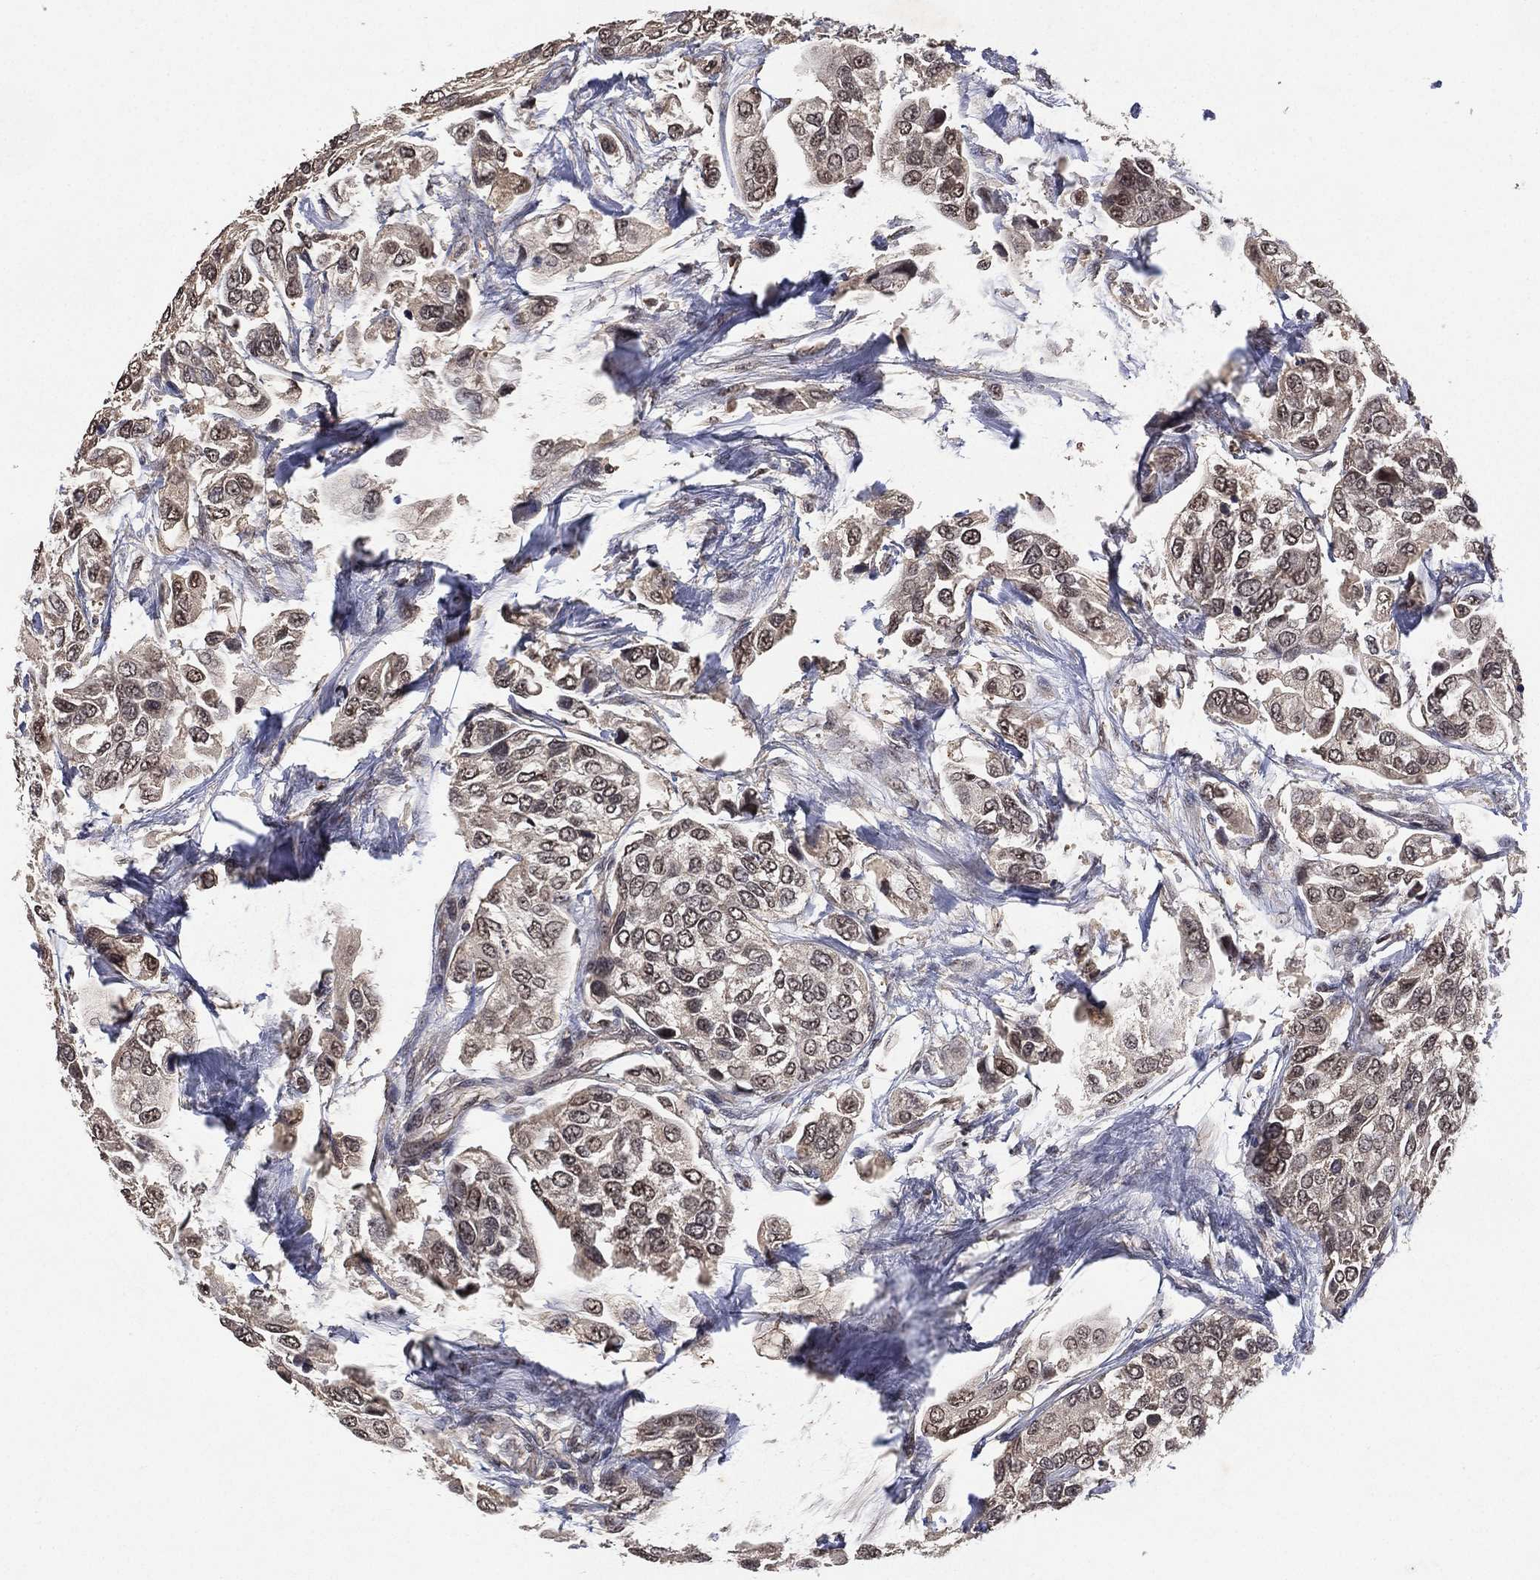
{"staining": {"intensity": "negative", "quantity": "none", "location": "none"}, "tissue": "urothelial cancer", "cell_type": "Tumor cells", "image_type": "cancer", "snomed": [{"axis": "morphology", "description": "Urothelial carcinoma, High grade"}, {"axis": "topography", "description": "Urinary bladder"}], "caption": "A high-resolution photomicrograph shows immunohistochemistry staining of high-grade urothelial carcinoma, which reveals no significant positivity in tumor cells.", "gene": "NELFCD", "patient": {"sex": "male", "age": 77}}